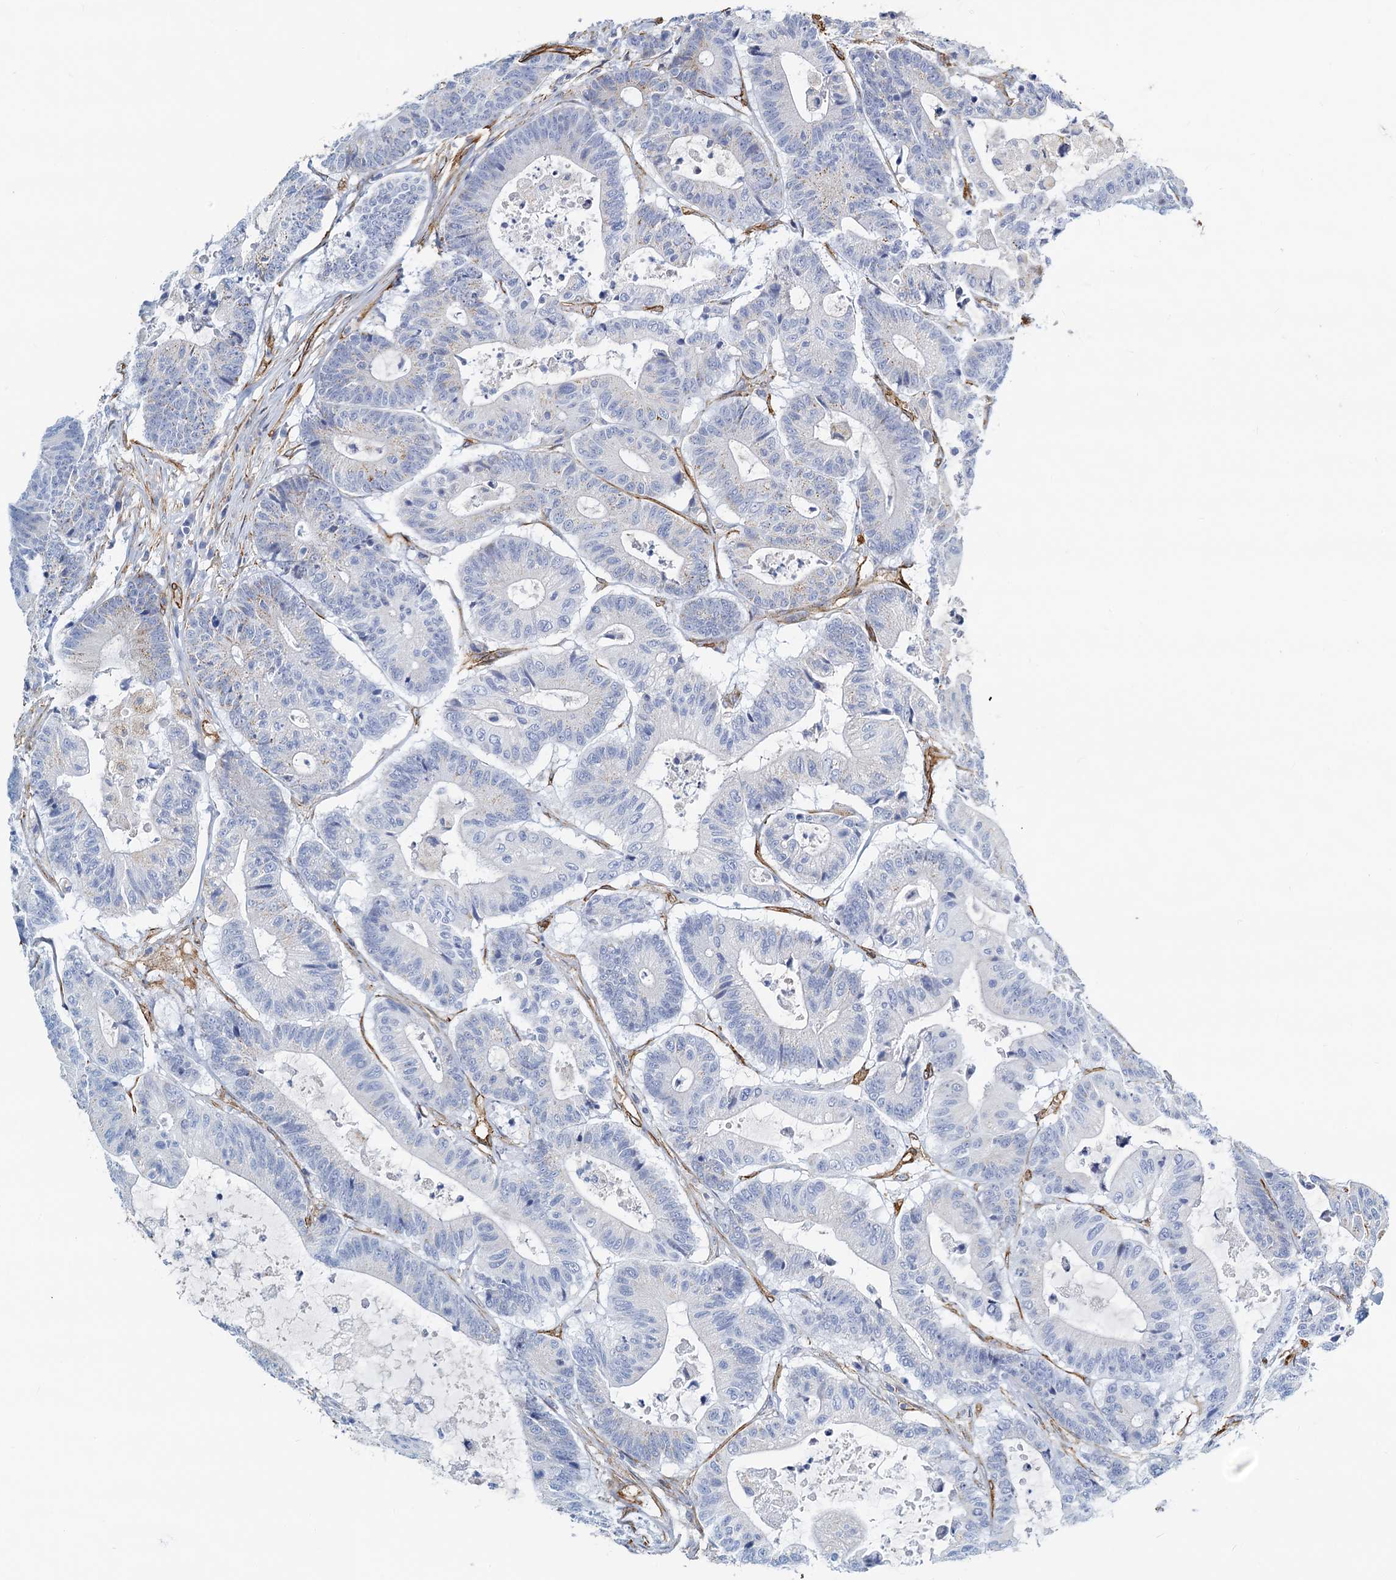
{"staining": {"intensity": "negative", "quantity": "none", "location": "none"}, "tissue": "colorectal cancer", "cell_type": "Tumor cells", "image_type": "cancer", "snomed": [{"axis": "morphology", "description": "Adenocarcinoma, NOS"}, {"axis": "topography", "description": "Colon"}], "caption": "High power microscopy photomicrograph of an immunohistochemistry histopathology image of colorectal cancer (adenocarcinoma), revealing no significant staining in tumor cells.", "gene": "DGKG", "patient": {"sex": "female", "age": 84}}